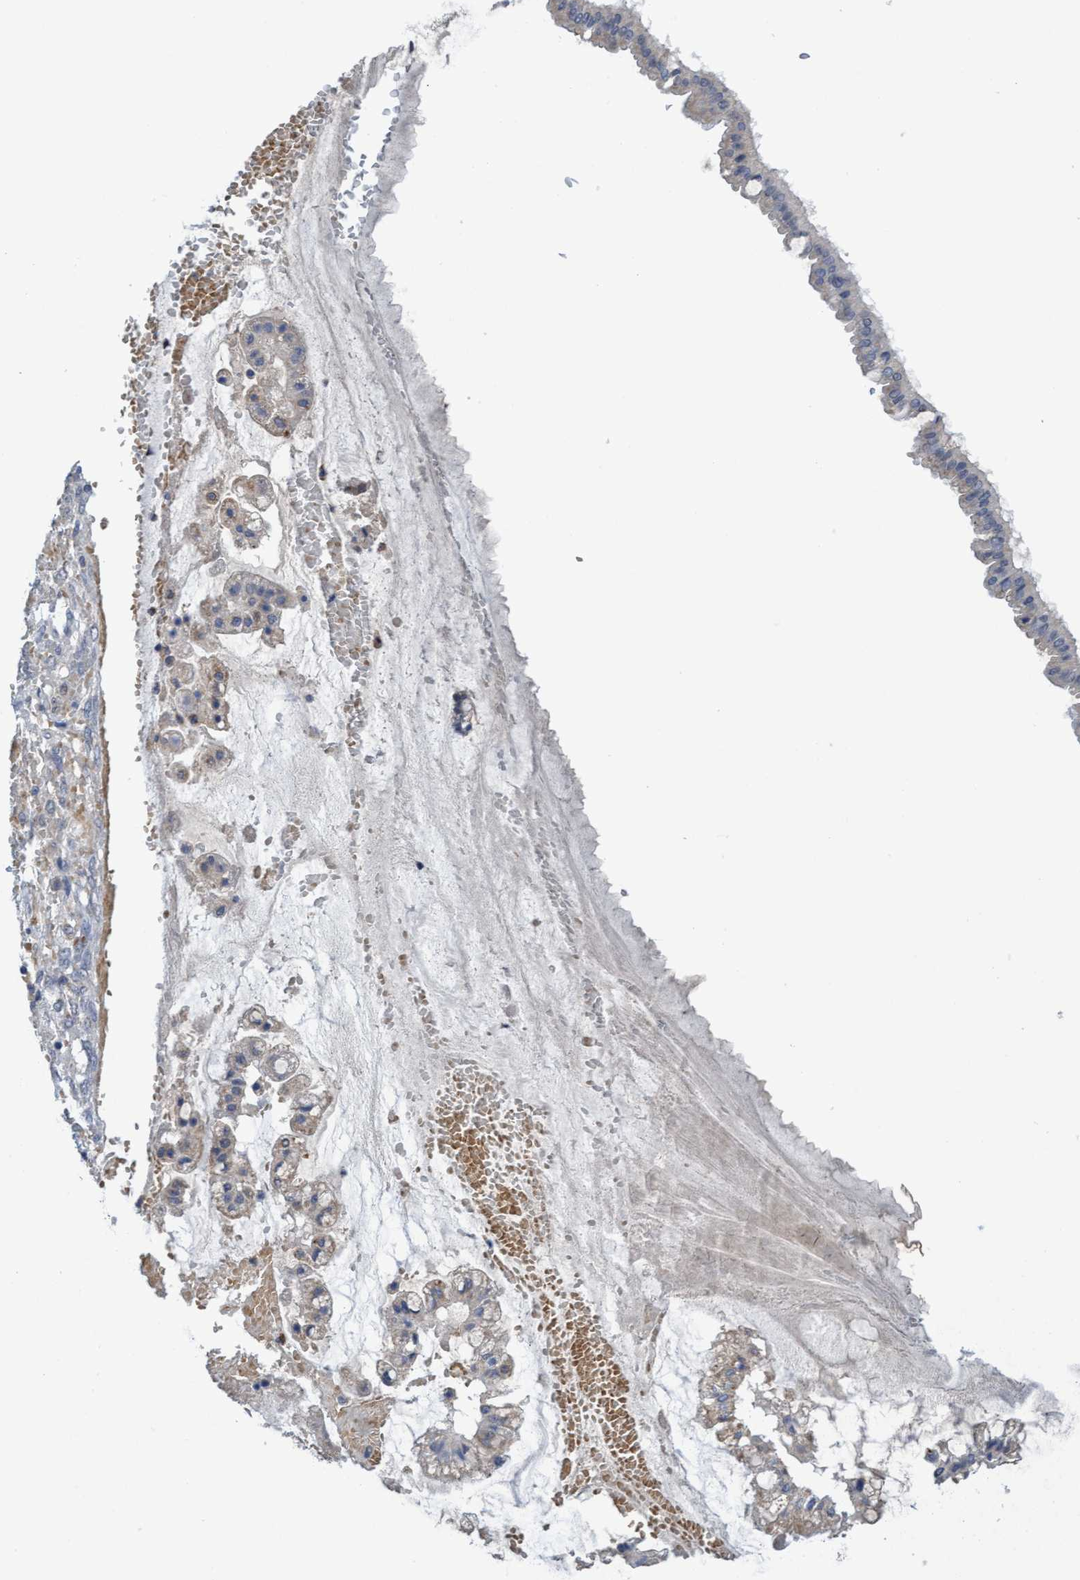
{"staining": {"intensity": "weak", "quantity": "<25%", "location": "cytoplasmic/membranous"}, "tissue": "ovarian cancer", "cell_type": "Tumor cells", "image_type": "cancer", "snomed": [{"axis": "morphology", "description": "Cystadenocarcinoma, mucinous, NOS"}, {"axis": "topography", "description": "Ovary"}], "caption": "This is a micrograph of immunohistochemistry (IHC) staining of mucinous cystadenocarcinoma (ovarian), which shows no staining in tumor cells. (DAB (3,3'-diaminobenzidine) immunohistochemistry (IHC) with hematoxylin counter stain).", "gene": "SEMA4D", "patient": {"sex": "female", "age": 73}}